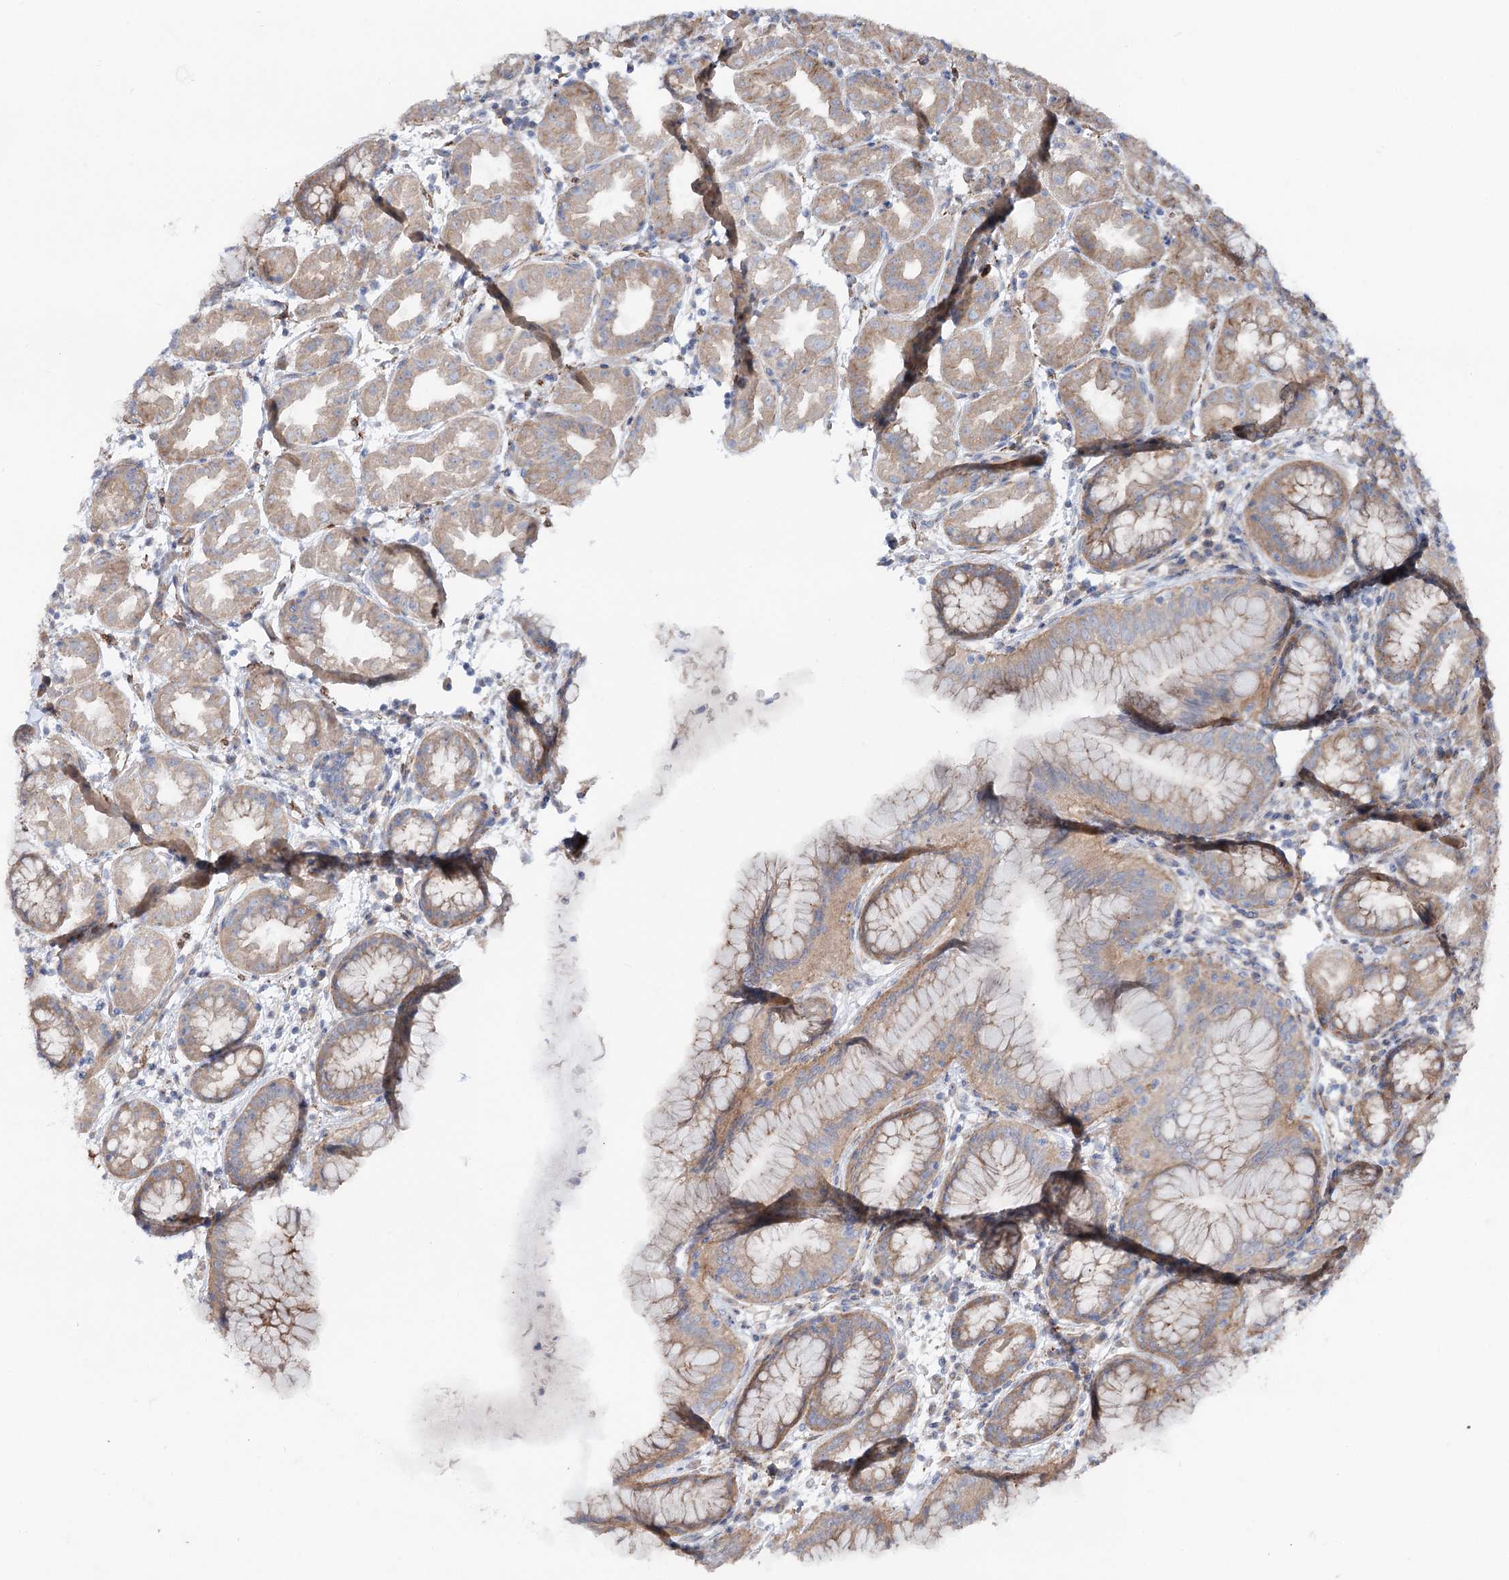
{"staining": {"intensity": "moderate", "quantity": "25%-75%", "location": "cytoplasmic/membranous"}, "tissue": "stomach", "cell_type": "Glandular cells", "image_type": "normal", "snomed": [{"axis": "morphology", "description": "Normal tissue, NOS"}, {"axis": "topography", "description": "Stomach"}], "caption": "Stomach stained with a brown dye shows moderate cytoplasmic/membranous positive positivity in about 25%-75% of glandular cells.", "gene": "LARP1B", "patient": {"sex": "female", "age": 79}}